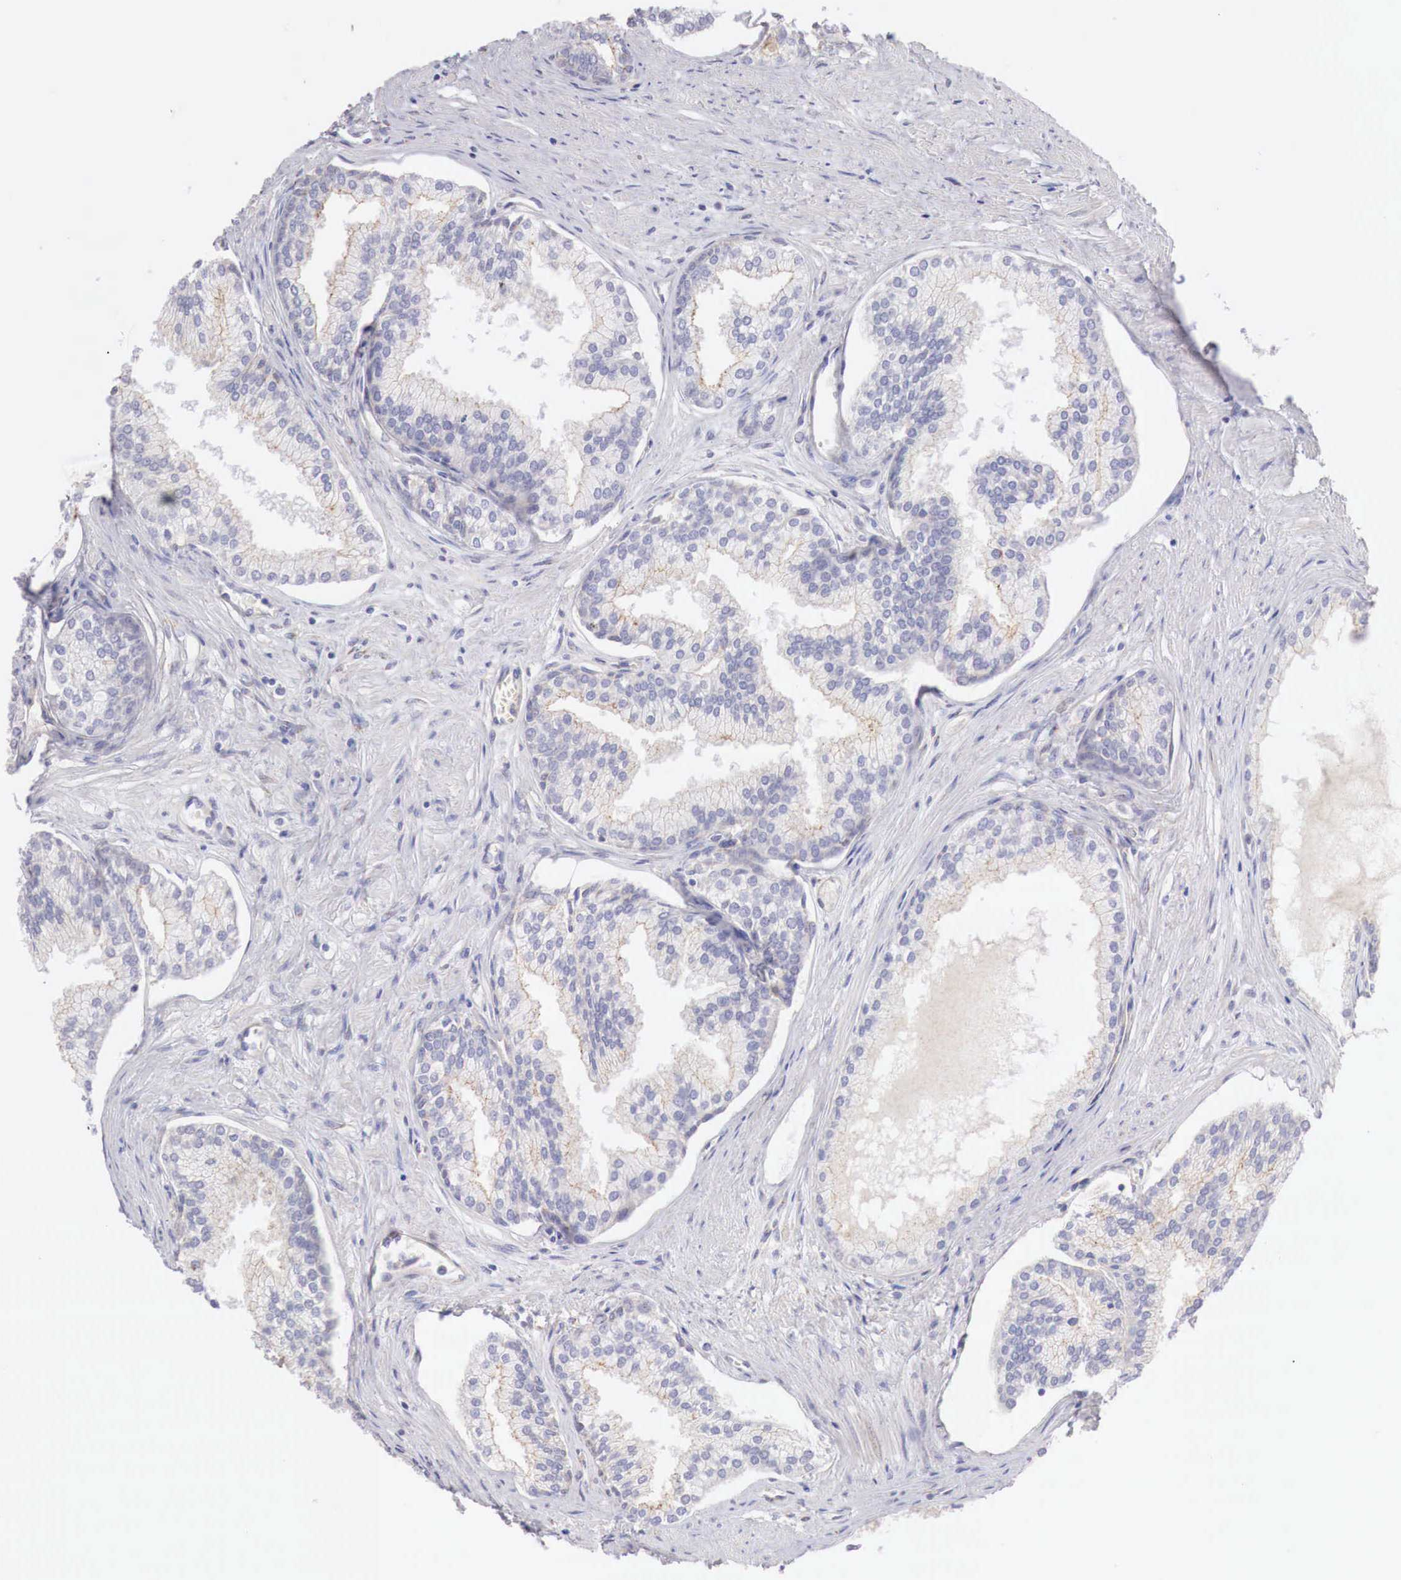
{"staining": {"intensity": "weak", "quantity": "25%-75%", "location": "cytoplasmic/membranous"}, "tissue": "prostate", "cell_type": "Glandular cells", "image_type": "normal", "snomed": [{"axis": "morphology", "description": "Normal tissue, NOS"}, {"axis": "topography", "description": "Prostate"}], "caption": "Weak cytoplasmic/membranous positivity for a protein is identified in about 25%-75% of glandular cells of unremarkable prostate using IHC.", "gene": "KLHDC7B", "patient": {"sex": "male", "age": 68}}